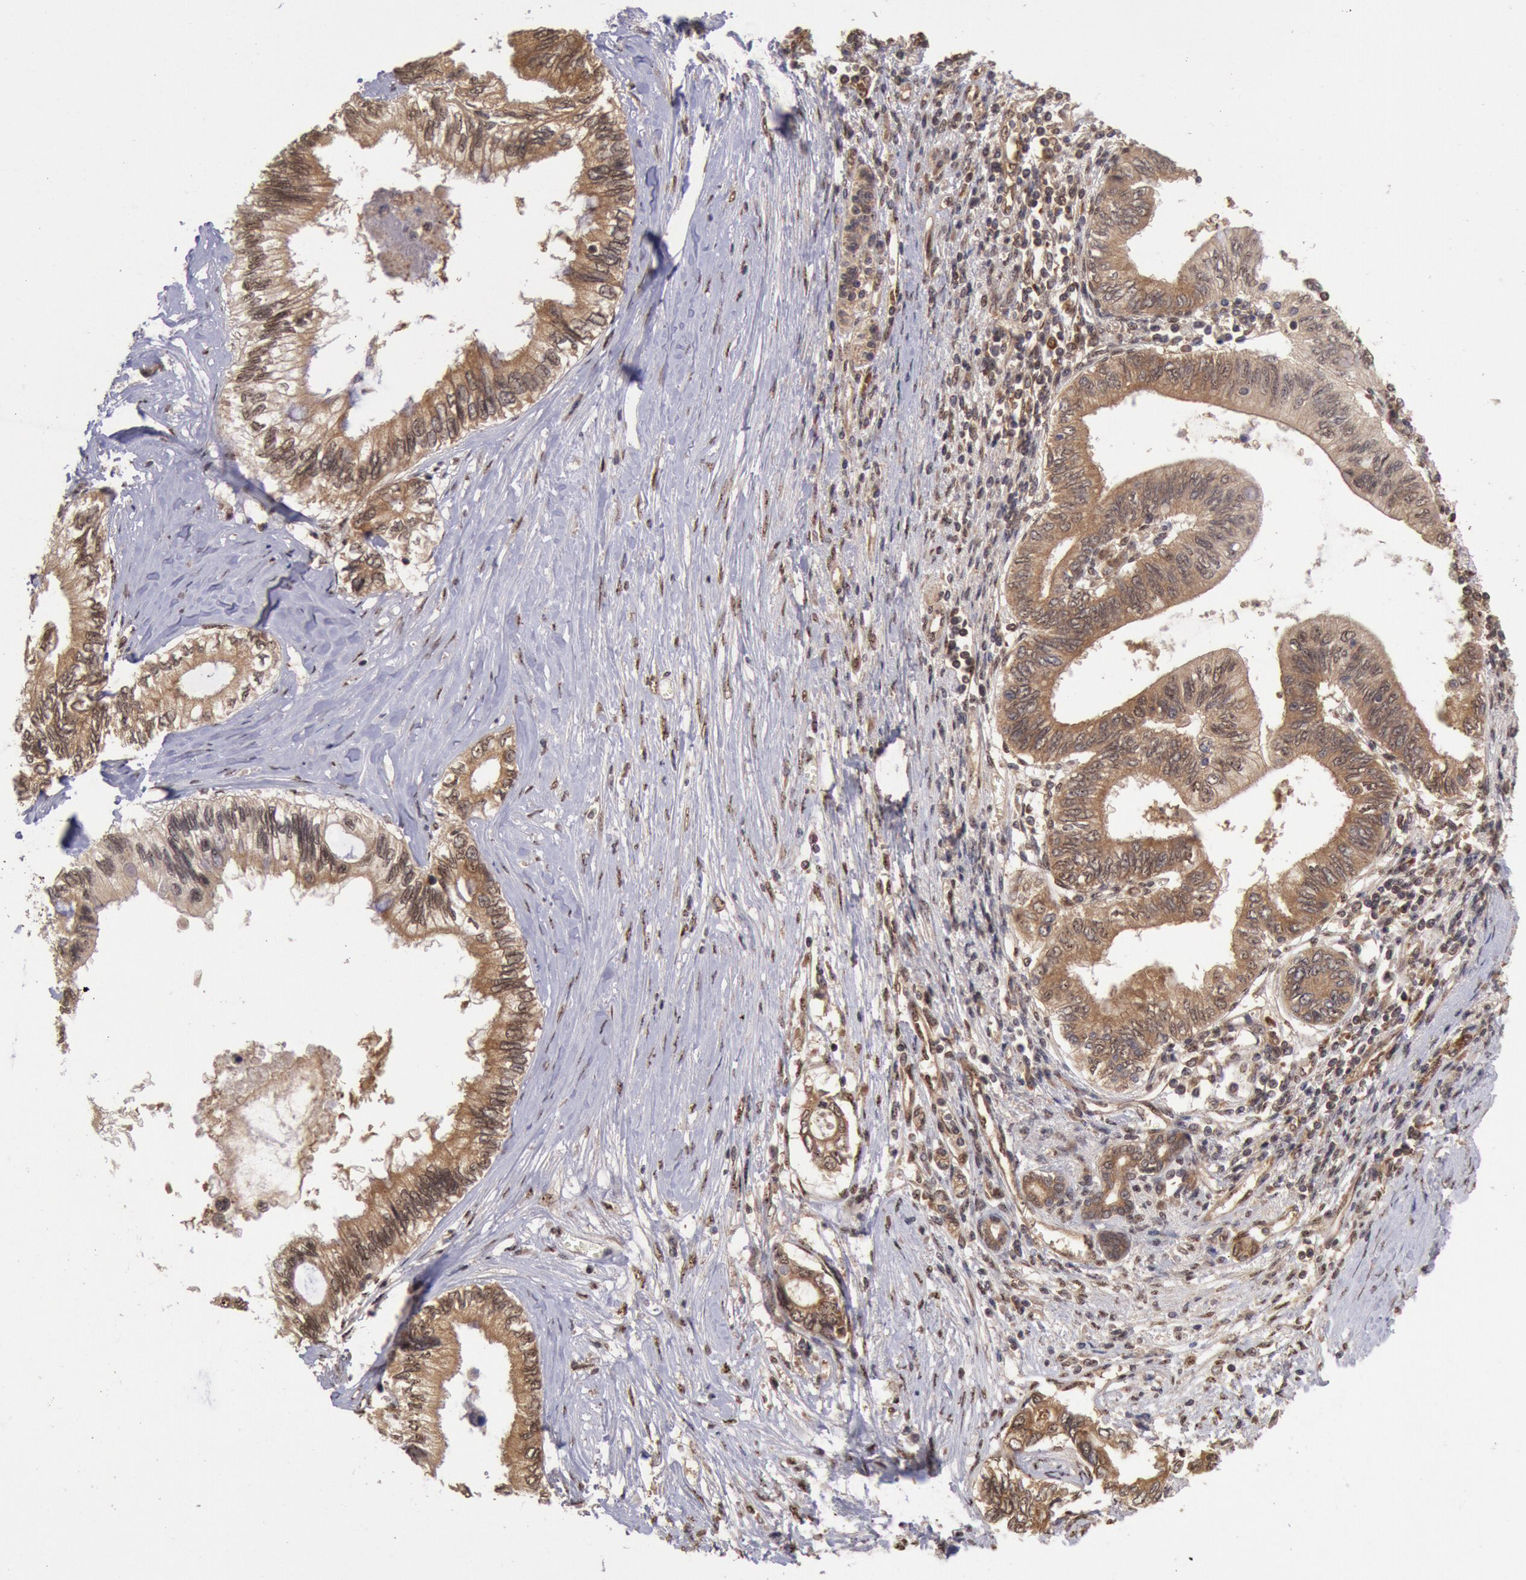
{"staining": {"intensity": "weak", "quantity": ">75%", "location": "cytoplasmic/membranous"}, "tissue": "pancreatic cancer", "cell_type": "Tumor cells", "image_type": "cancer", "snomed": [{"axis": "morphology", "description": "Adenocarcinoma, NOS"}, {"axis": "topography", "description": "Pancreas"}], "caption": "There is low levels of weak cytoplasmic/membranous positivity in tumor cells of pancreatic adenocarcinoma, as demonstrated by immunohistochemical staining (brown color).", "gene": "STX17", "patient": {"sex": "female", "age": 66}}